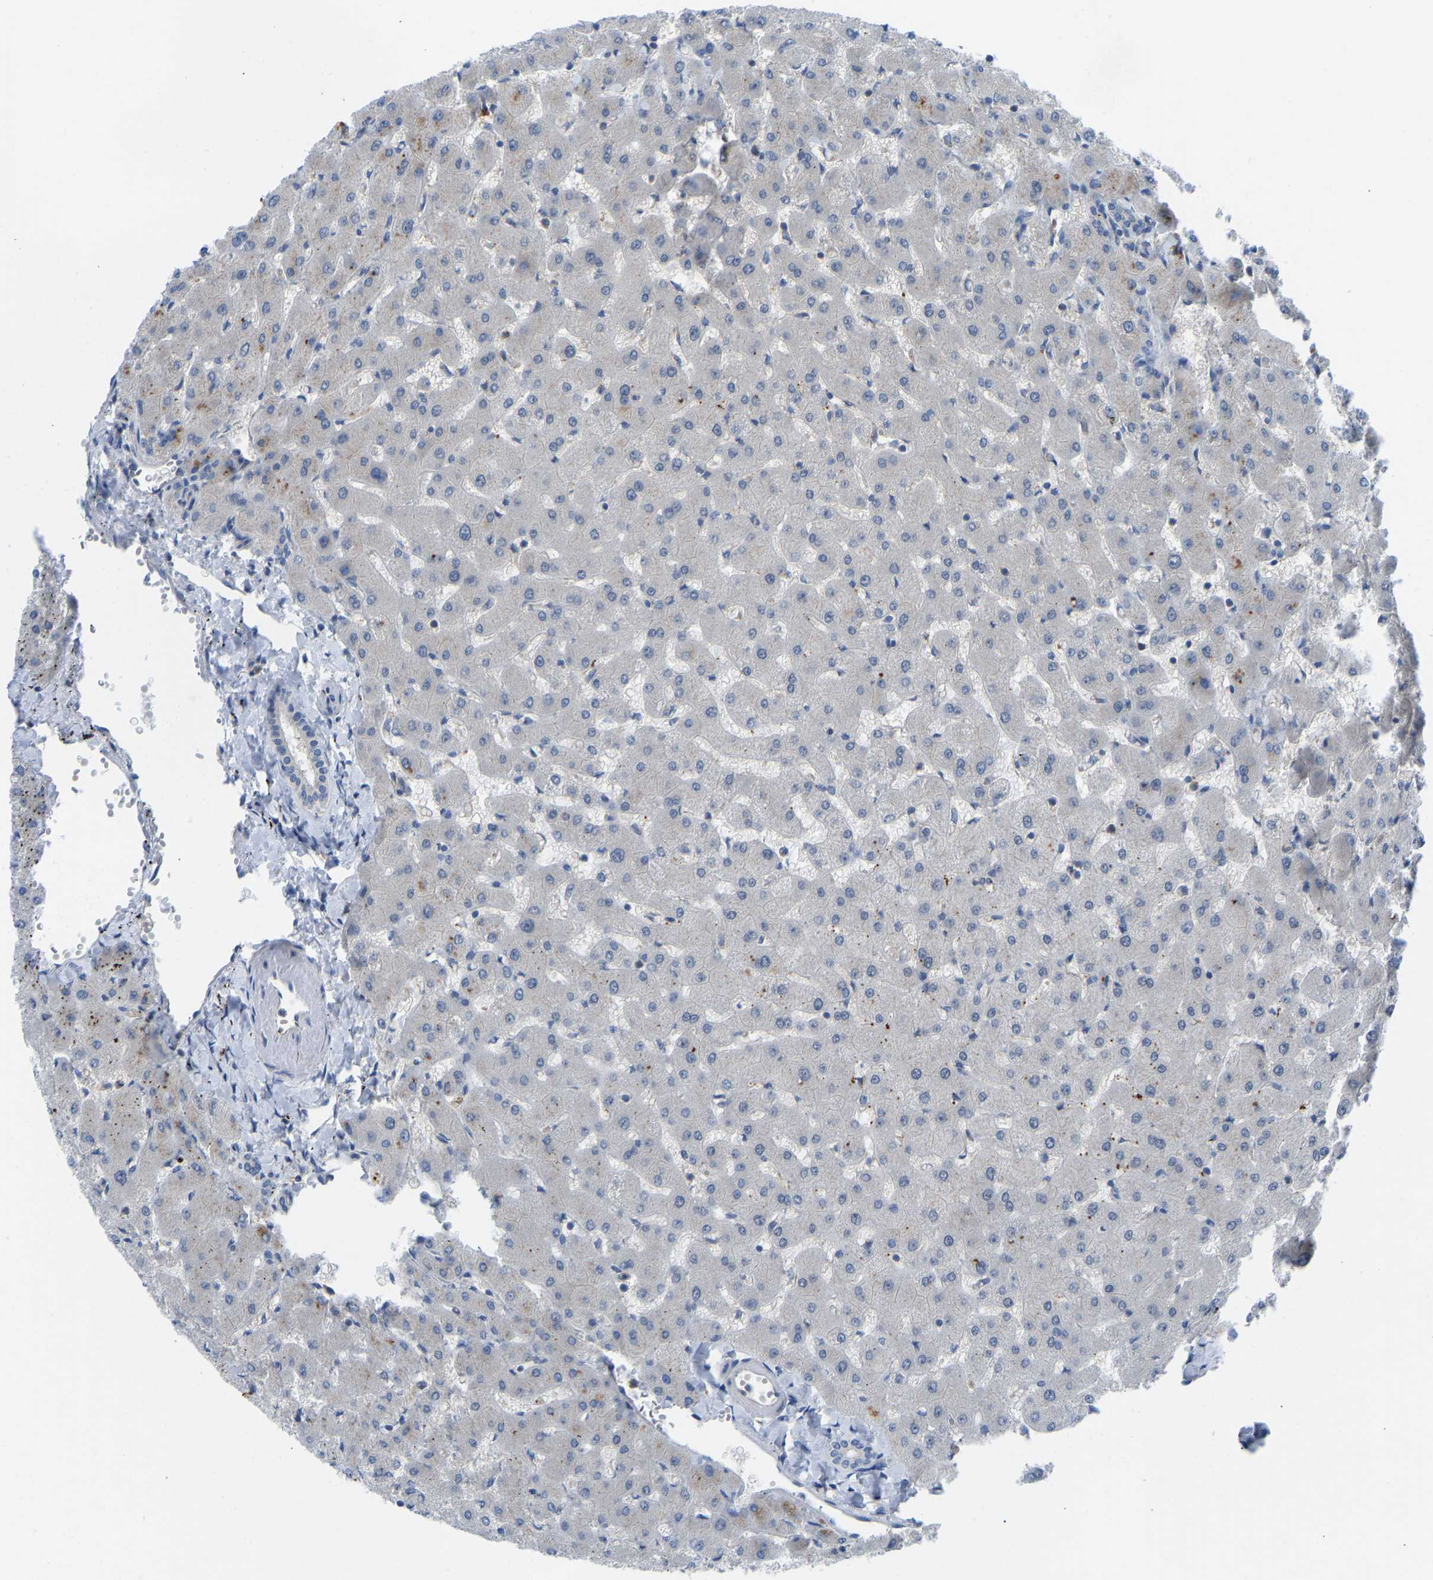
{"staining": {"intensity": "negative", "quantity": "none", "location": "none"}, "tissue": "liver", "cell_type": "Cholangiocytes", "image_type": "normal", "snomed": [{"axis": "morphology", "description": "Normal tissue, NOS"}, {"axis": "topography", "description": "Liver"}], "caption": "DAB immunohistochemical staining of benign liver reveals no significant positivity in cholangiocytes.", "gene": "ZNF251", "patient": {"sex": "female", "age": 63}}